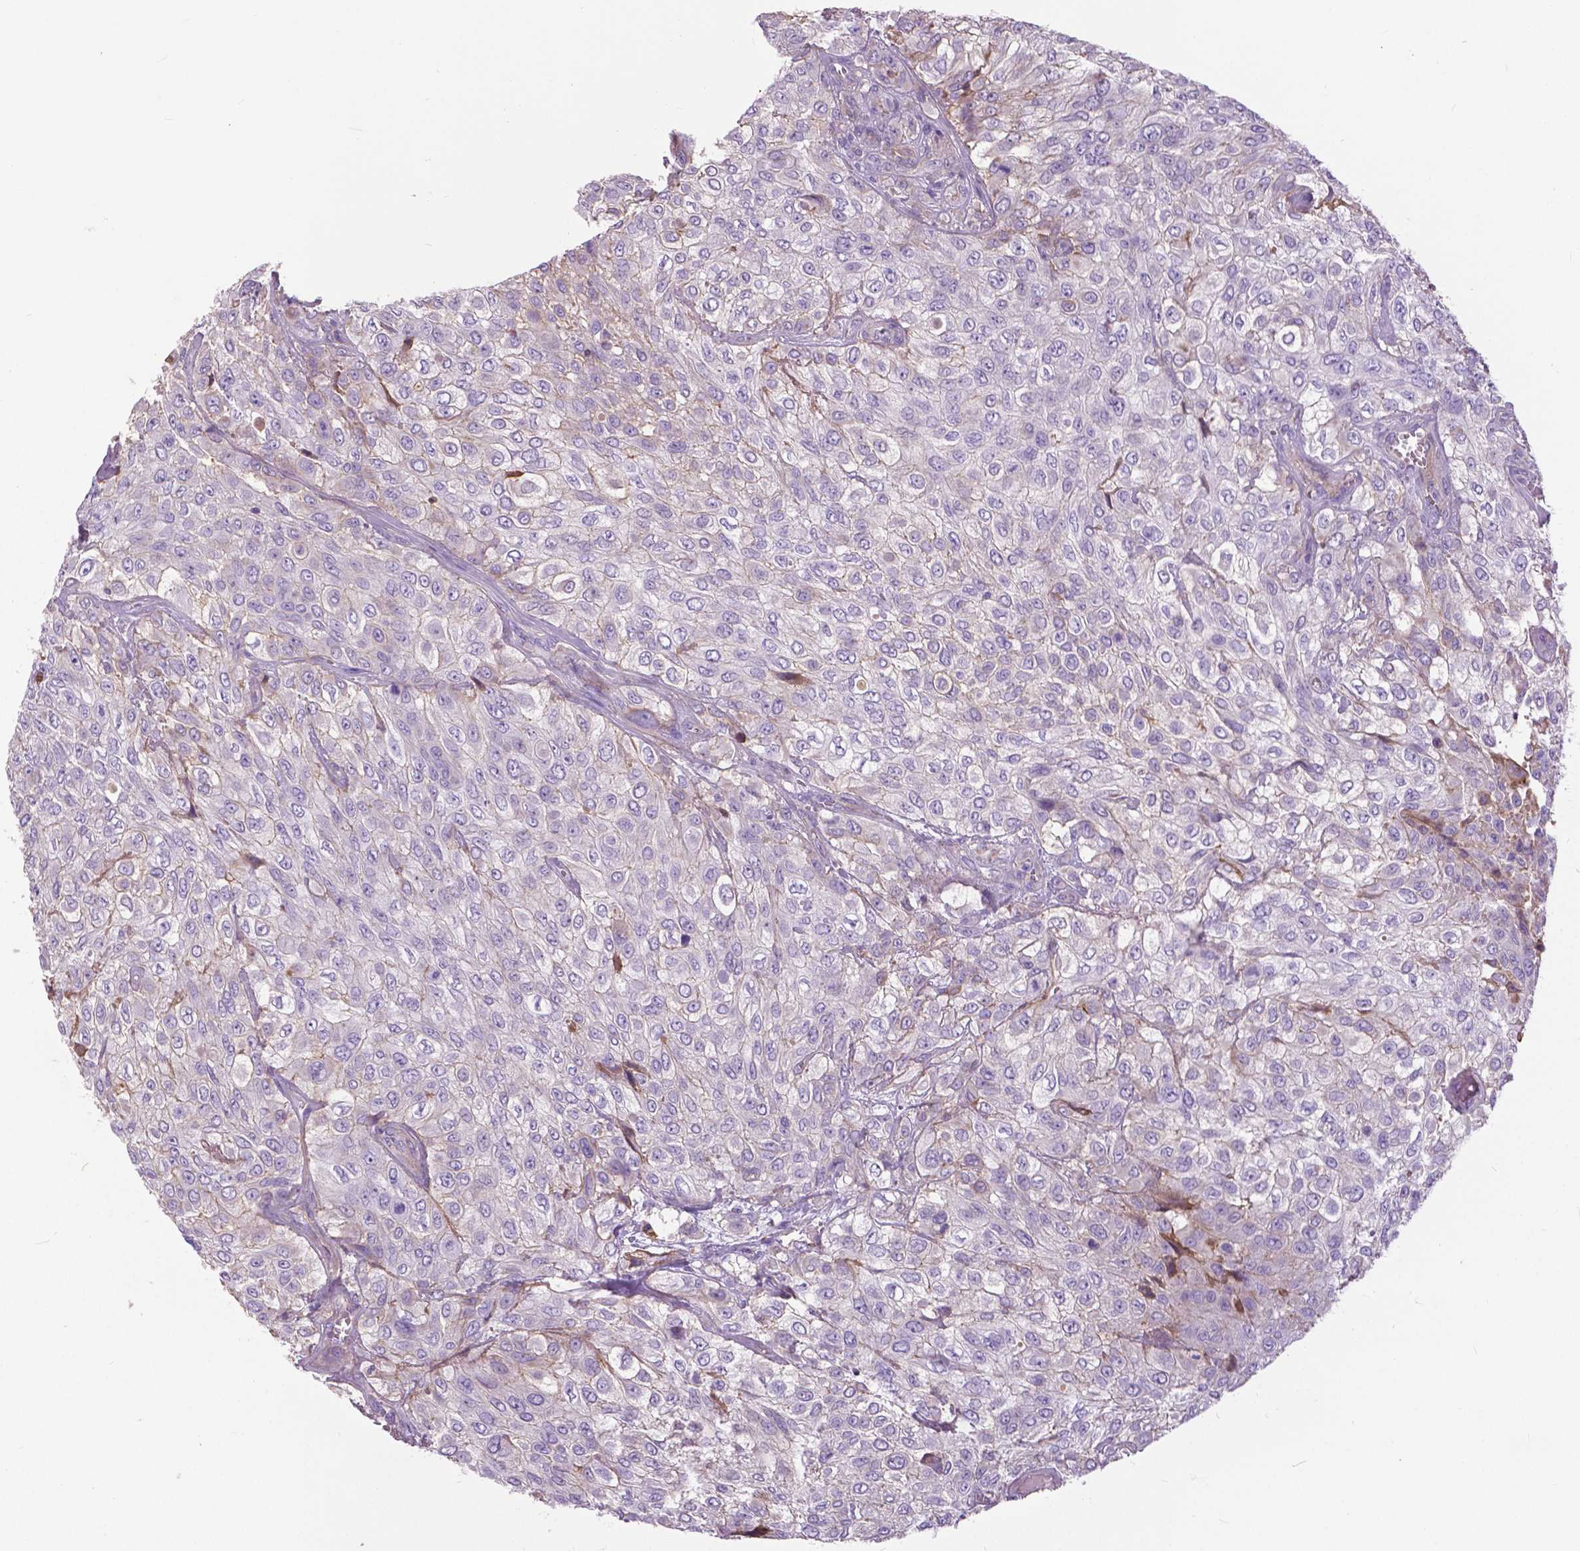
{"staining": {"intensity": "negative", "quantity": "none", "location": "none"}, "tissue": "urothelial cancer", "cell_type": "Tumor cells", "image_type": "cancer", "snomed": [{"axis": "morphology", "description": "Urothelial carcinoma, High grade"}, {"axis": "topography", "description": "Urinary bladder"}], "caption": "Immunohistochemistry (IHC) image of human urothelial cancer stained for a protein (brown), which displays no positivity in tumor cells.", "gene": "ANXA13", "patient": {"sex": "male", "age": 57}}